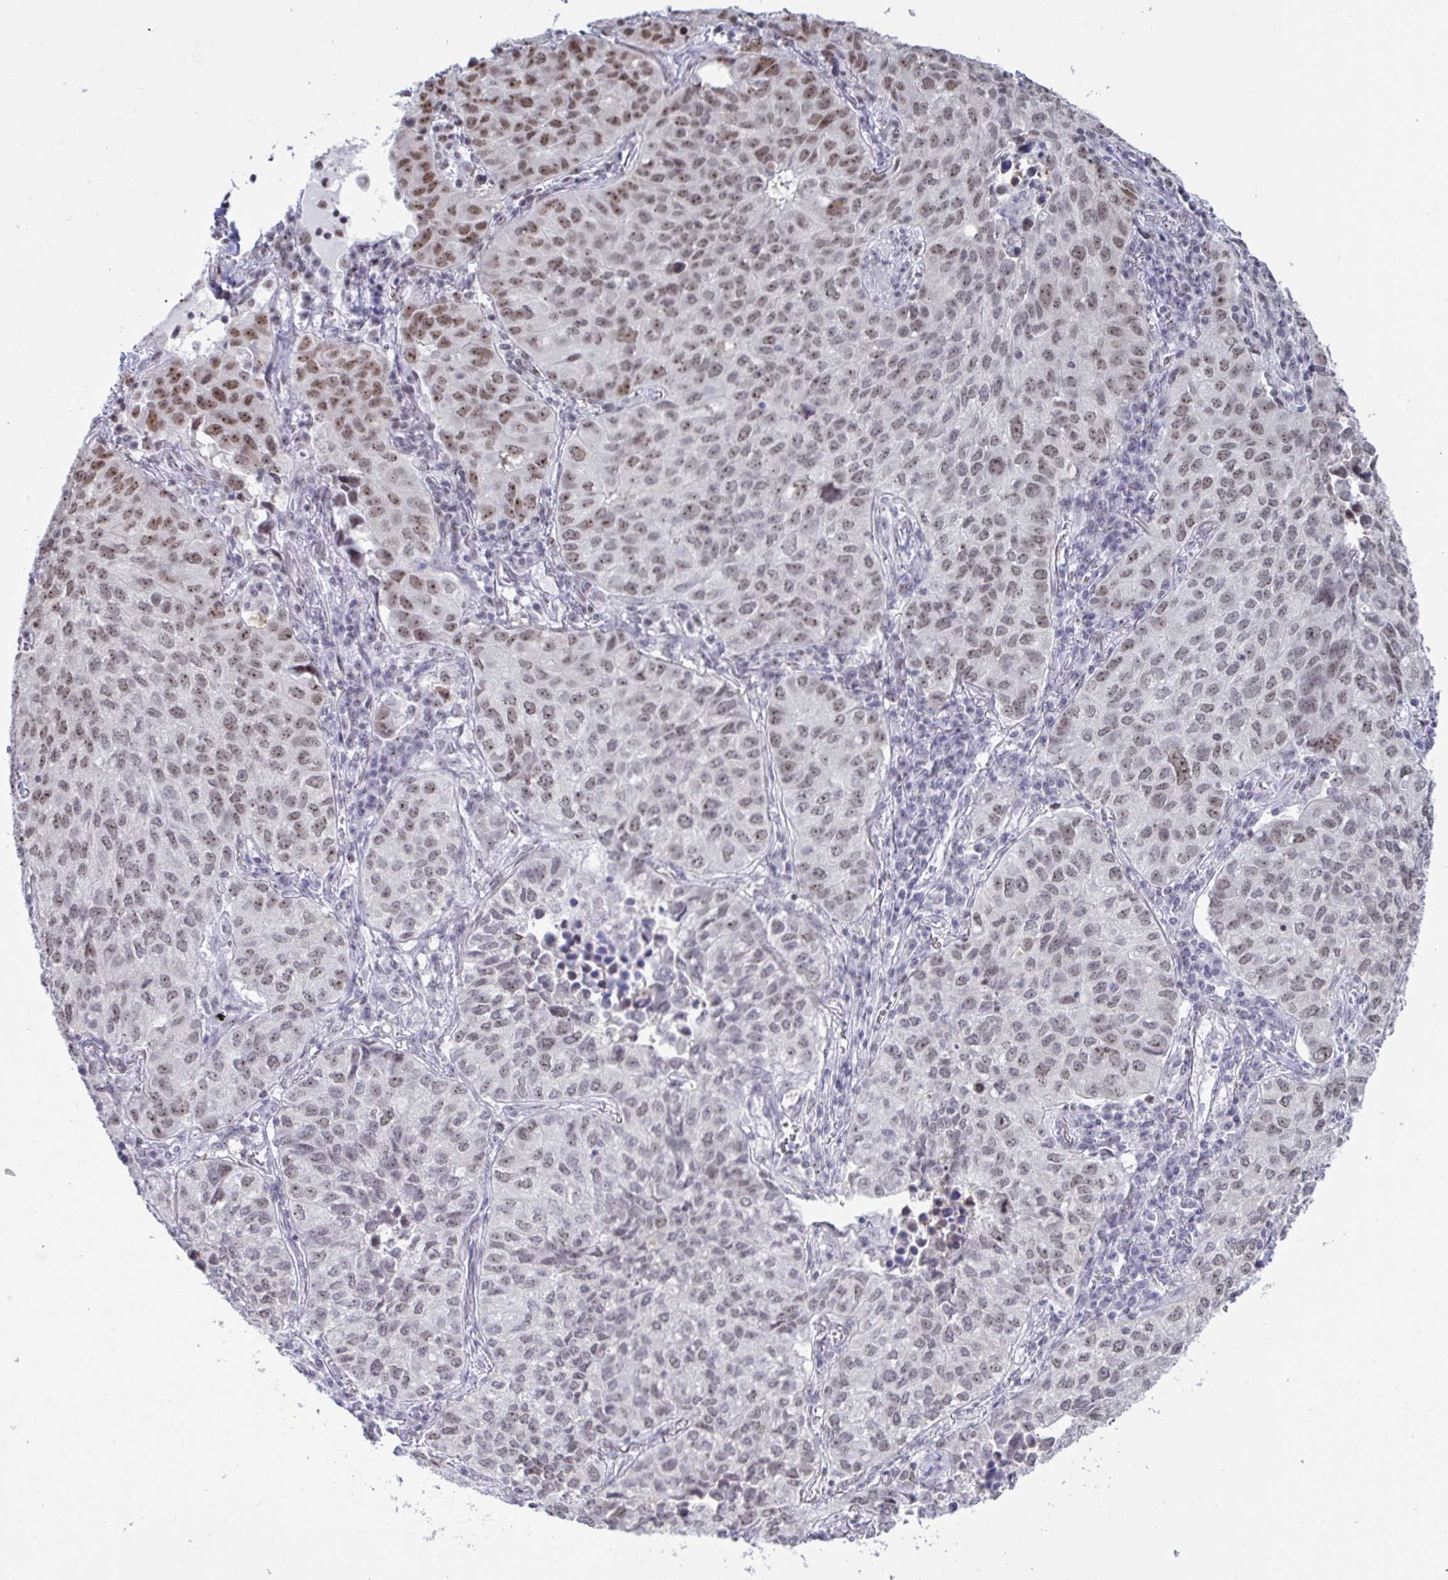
{"staining": {"intensity": "moderate", "quantity": "25%-75%", "location": "nuclear"}, "tissue": "lung cancer", "cell_type": "Tumor cells", "image_type": "cancer", "snomed": [{"axis": "morphology", "description": "Adenocarcinoma, NOS"}, {"axis": "topography", "description": "Lung"}], "caption": "Approximately 25%-75% of tumor cells in human adenocarcinoma (lung) exhibit moderate nuclear protein expression as visualized by brown immunohistochemical staining.", "gene": "SUPT16H", "patient": {"sex": "female", "age": 50}}